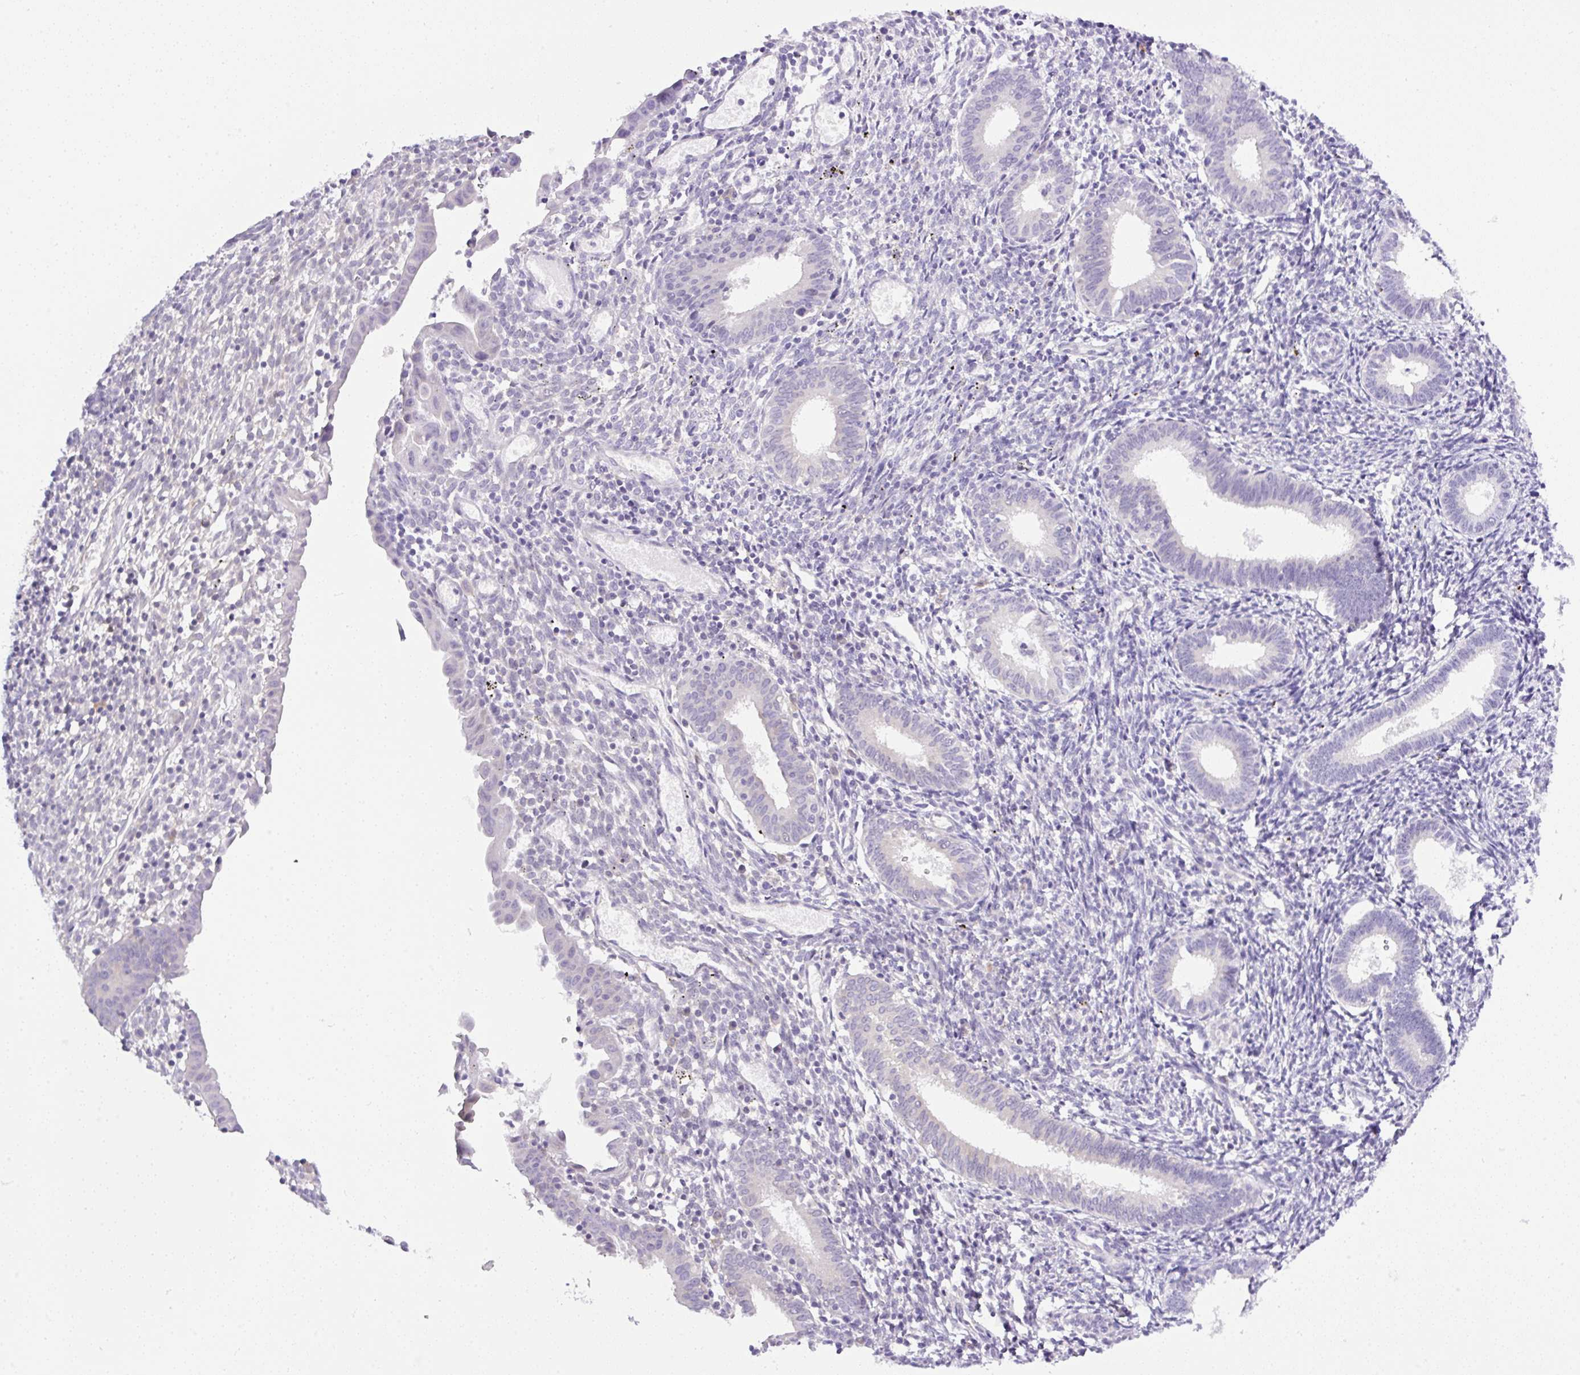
{"staining": {"intensity": "weak", "quantity": "25%-75%", "location": "cytoplasmic/membranous"}, "tissue": "endometrium", "cell_type": "Cells in endometrial stroma", "image_type": "normal", "snomed": [{"axis": "morphology", "description": "Normal tissue, NOS"}, {"axis": "topography", "description": "Endometrium"}], "caption": "The immunohistochemical stain highlights weak cytoplasmic/membranous staining in cells in endometrial stroma of normal endometrium. The staining was performed using DAB to visualize the protein expression in brown, while the nuclei were stained in blue with hematoxylin (Magnification: 20x).", "gene": "CAMK2A", "patient": {"sex": "female", "age": 41}}